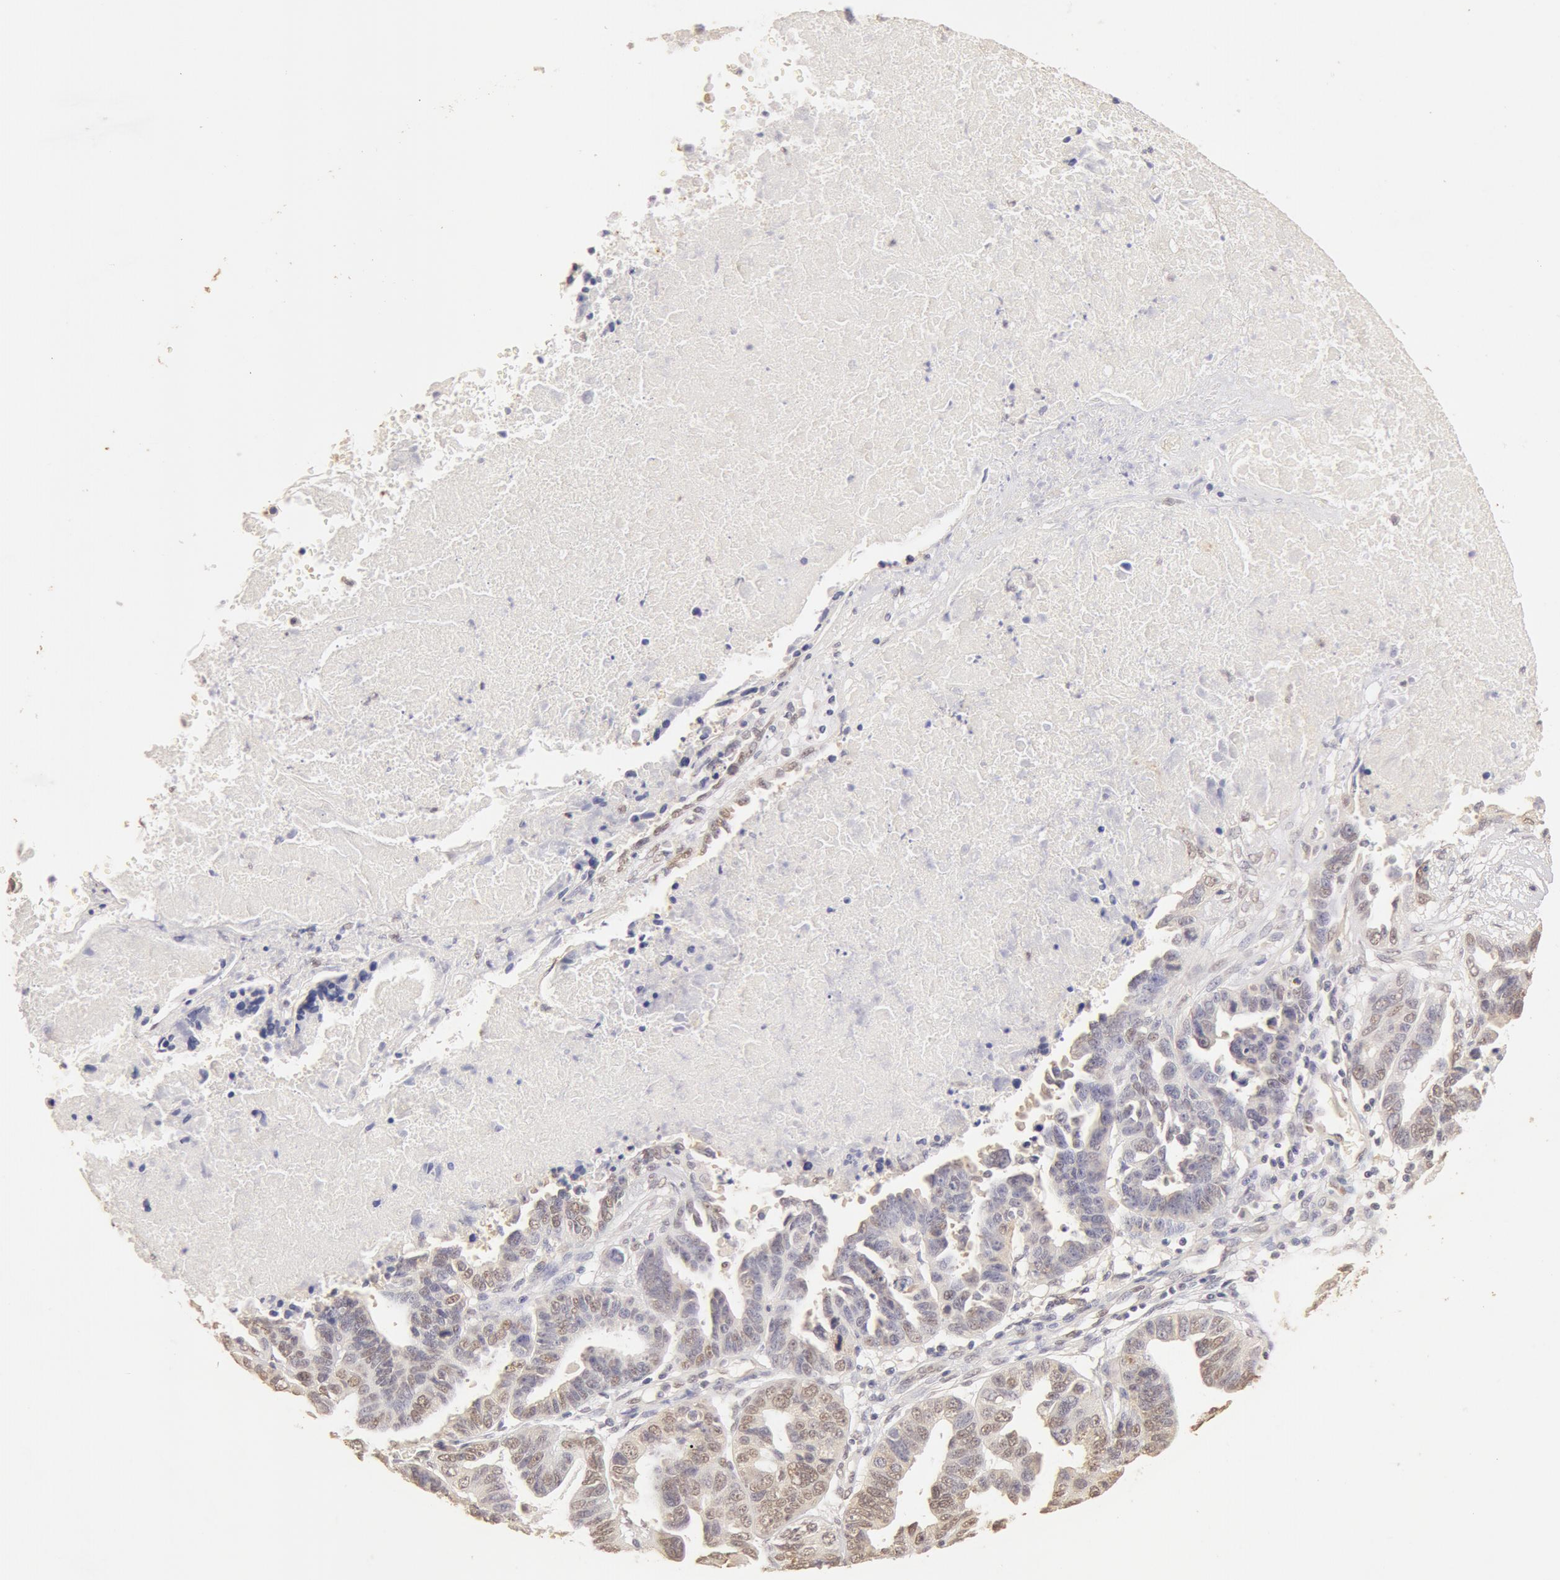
{"staining": {"intensity": "weak", "quantity": "25%-75%", "location": "cytoplasmic/membranous,nuclear"}, "tissue": "ovarian cancer", "cell_type": "Tumor cells", "image_type": "cancer", "snomed": [{"axis": "morphology", "description": "Carcinoma, endometroid"}, {"axis": "morphology", "description": "Cystadenocarcinoma, serous, NOS"}, {"axis": "topography", "description": "Ovary"}], "caption": "Immunohistochemical staining of human ovarian cancer demonstrates low levels of weak cytoplasmic/membranous and nuclear protein staining in approximately 25%-75% of tumor cells.", "gene": "SNRNP70", "patient": {"sex": "female", "age": 45}}